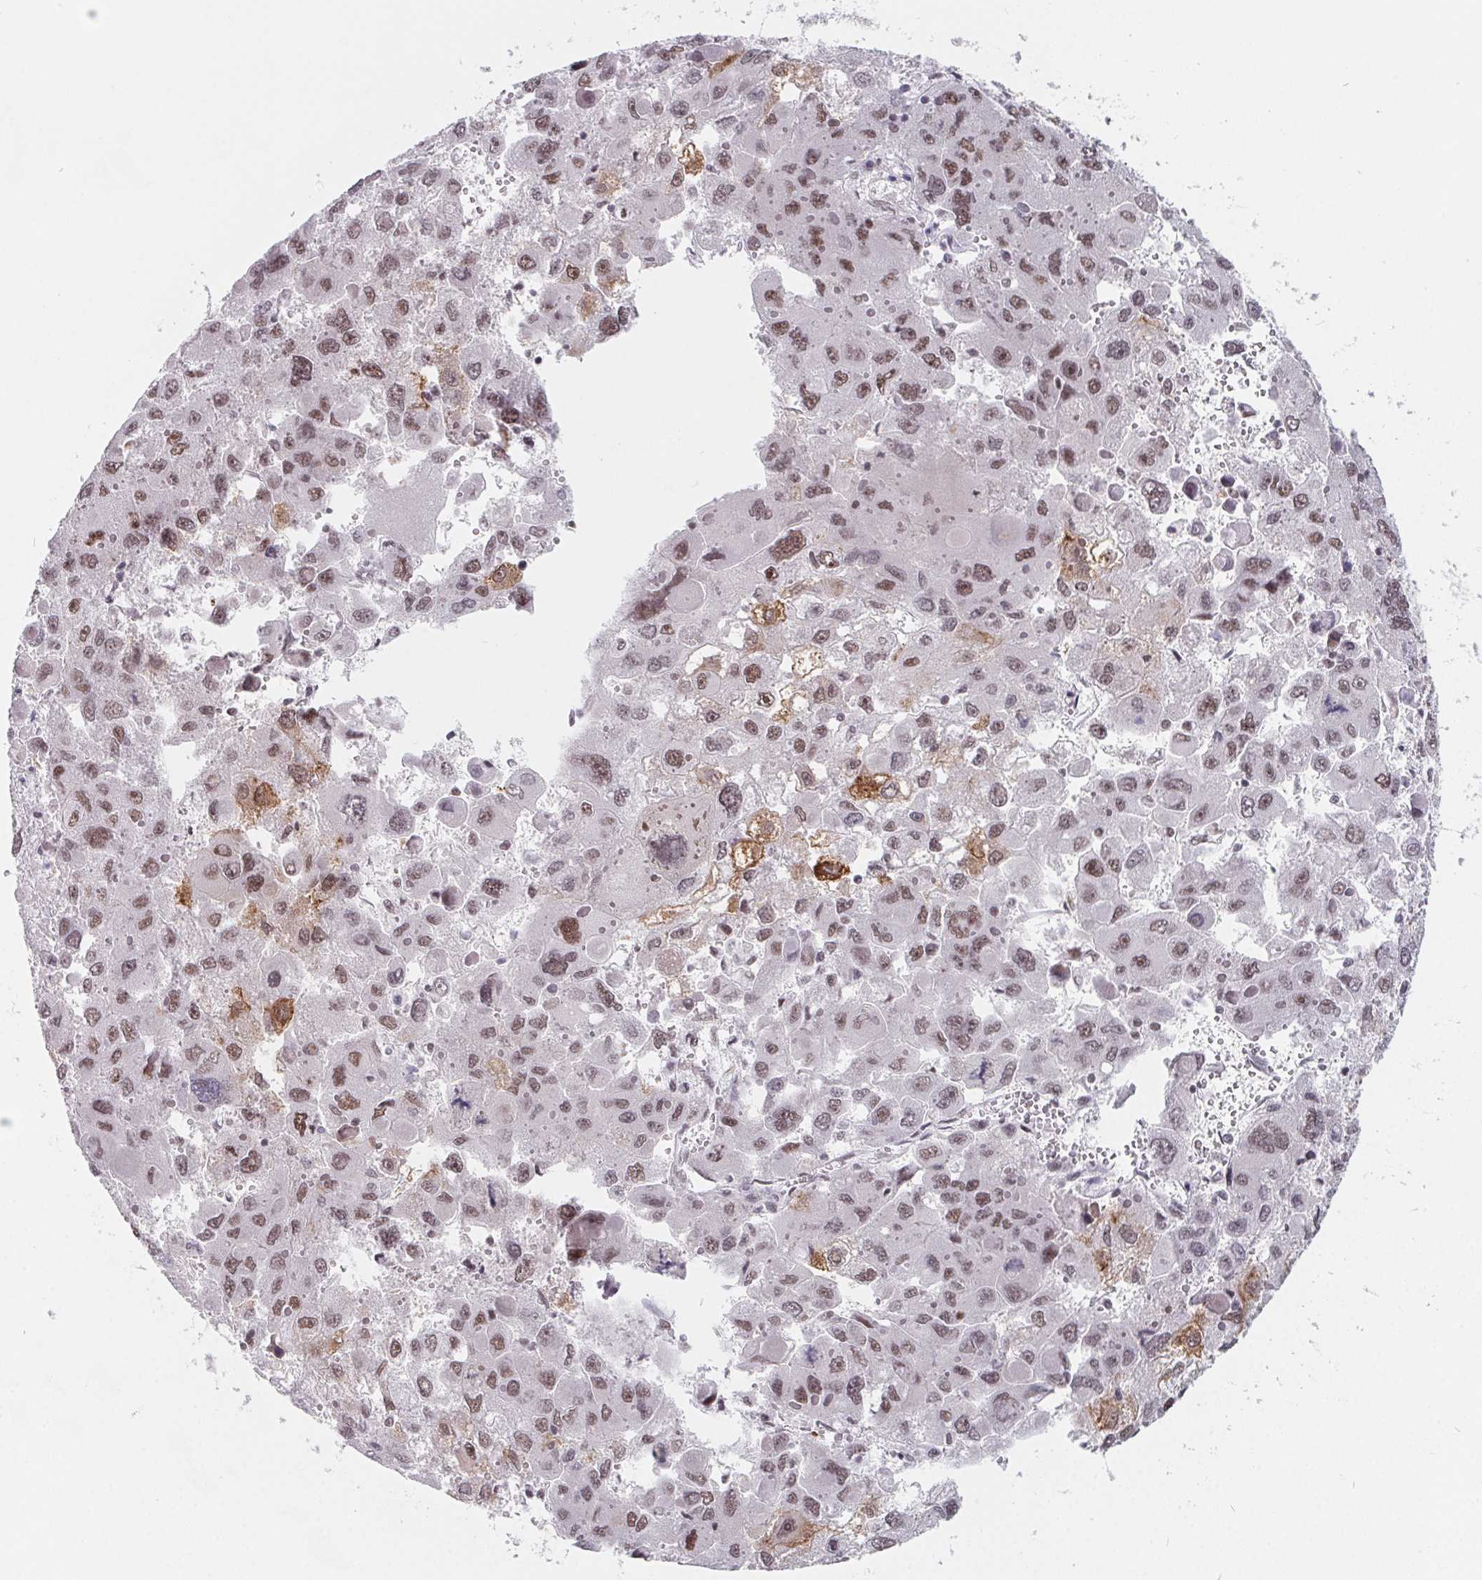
{"staining": {"intensity": "moderate", "quantity": ">75%", "location": "nuclear"}, "tissue": "liver cancer", "cell_type": "Tumor cells", "image_type": "cancer", "snomed": [{"axis": "morphology", "description": "Carcinoma, Hepatocellular, NOS"}, {"axis": "topography", "description": "Liver"}], "caption": "This is an image of immunohistochemistry (IHC) staining of liver hepatocellular carcinoma, which shows moderate positivity in the nuclear of tumor cells.", "gene": "TCERG1", "patient": {"sex": "female", "age": 41}}